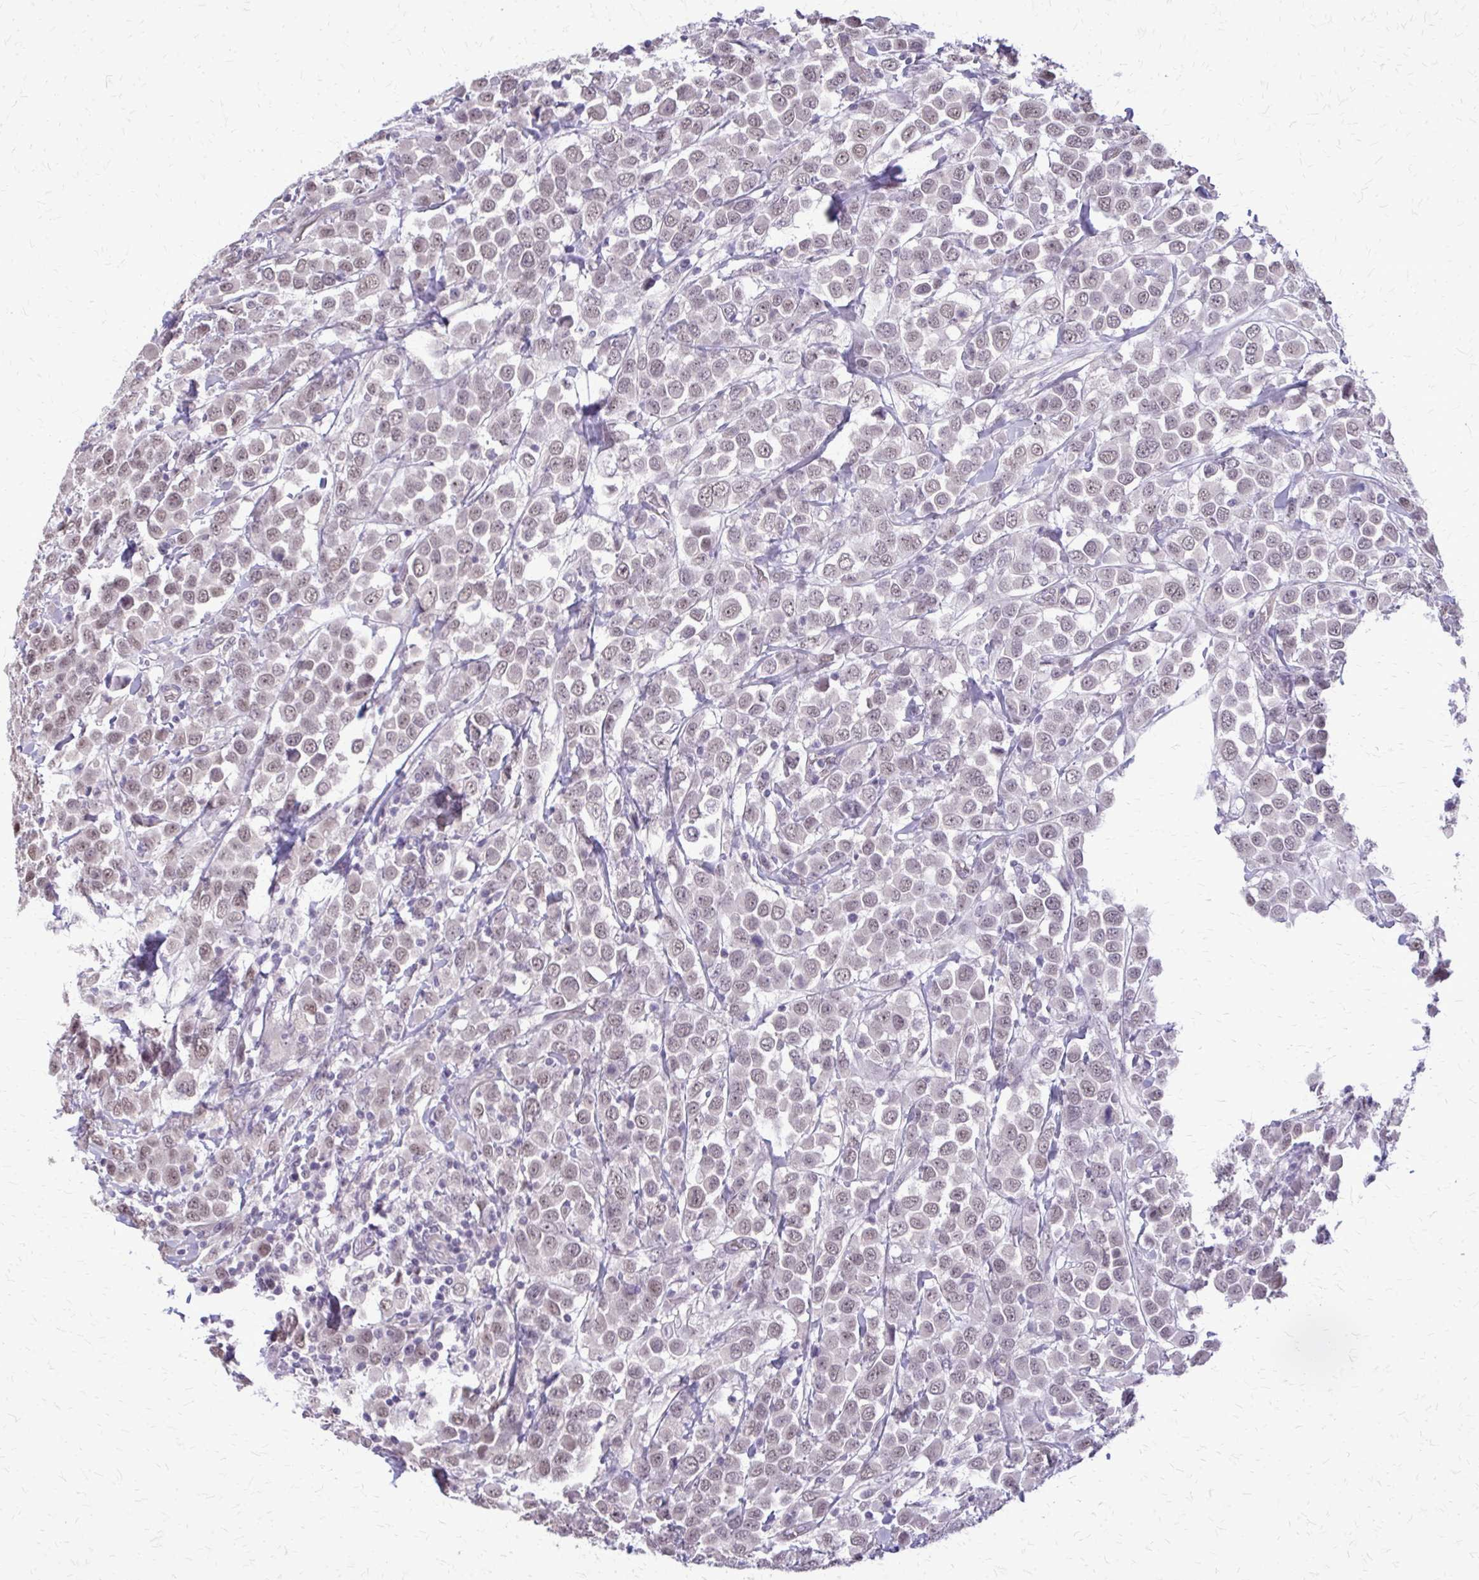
{"staining": {"intensity": "weak", "quantity": "<25%", "location": "nuclear"}, "tissue": "breast cancer", "cell_type": "Tumor cells", "image_type": "cancer", "snomed": [{"axis": "morphology", "description": "Duct carcinoma"}, {"axis": "topography", "description": "Breast"}], "caption": "High magnification brightfield microscopy of invasive ductal carcinoma (breast) stained with DAB (brown) and counterstained with hematoxylin (blue): tumor cells show no significant expression. Brightfield microscopy of IHC stained with DAB (brown) and hematoxylin (blue), captured at high magnification.", "gene": "PLCB1", "patient": {"sex": "female", "age": 61}}